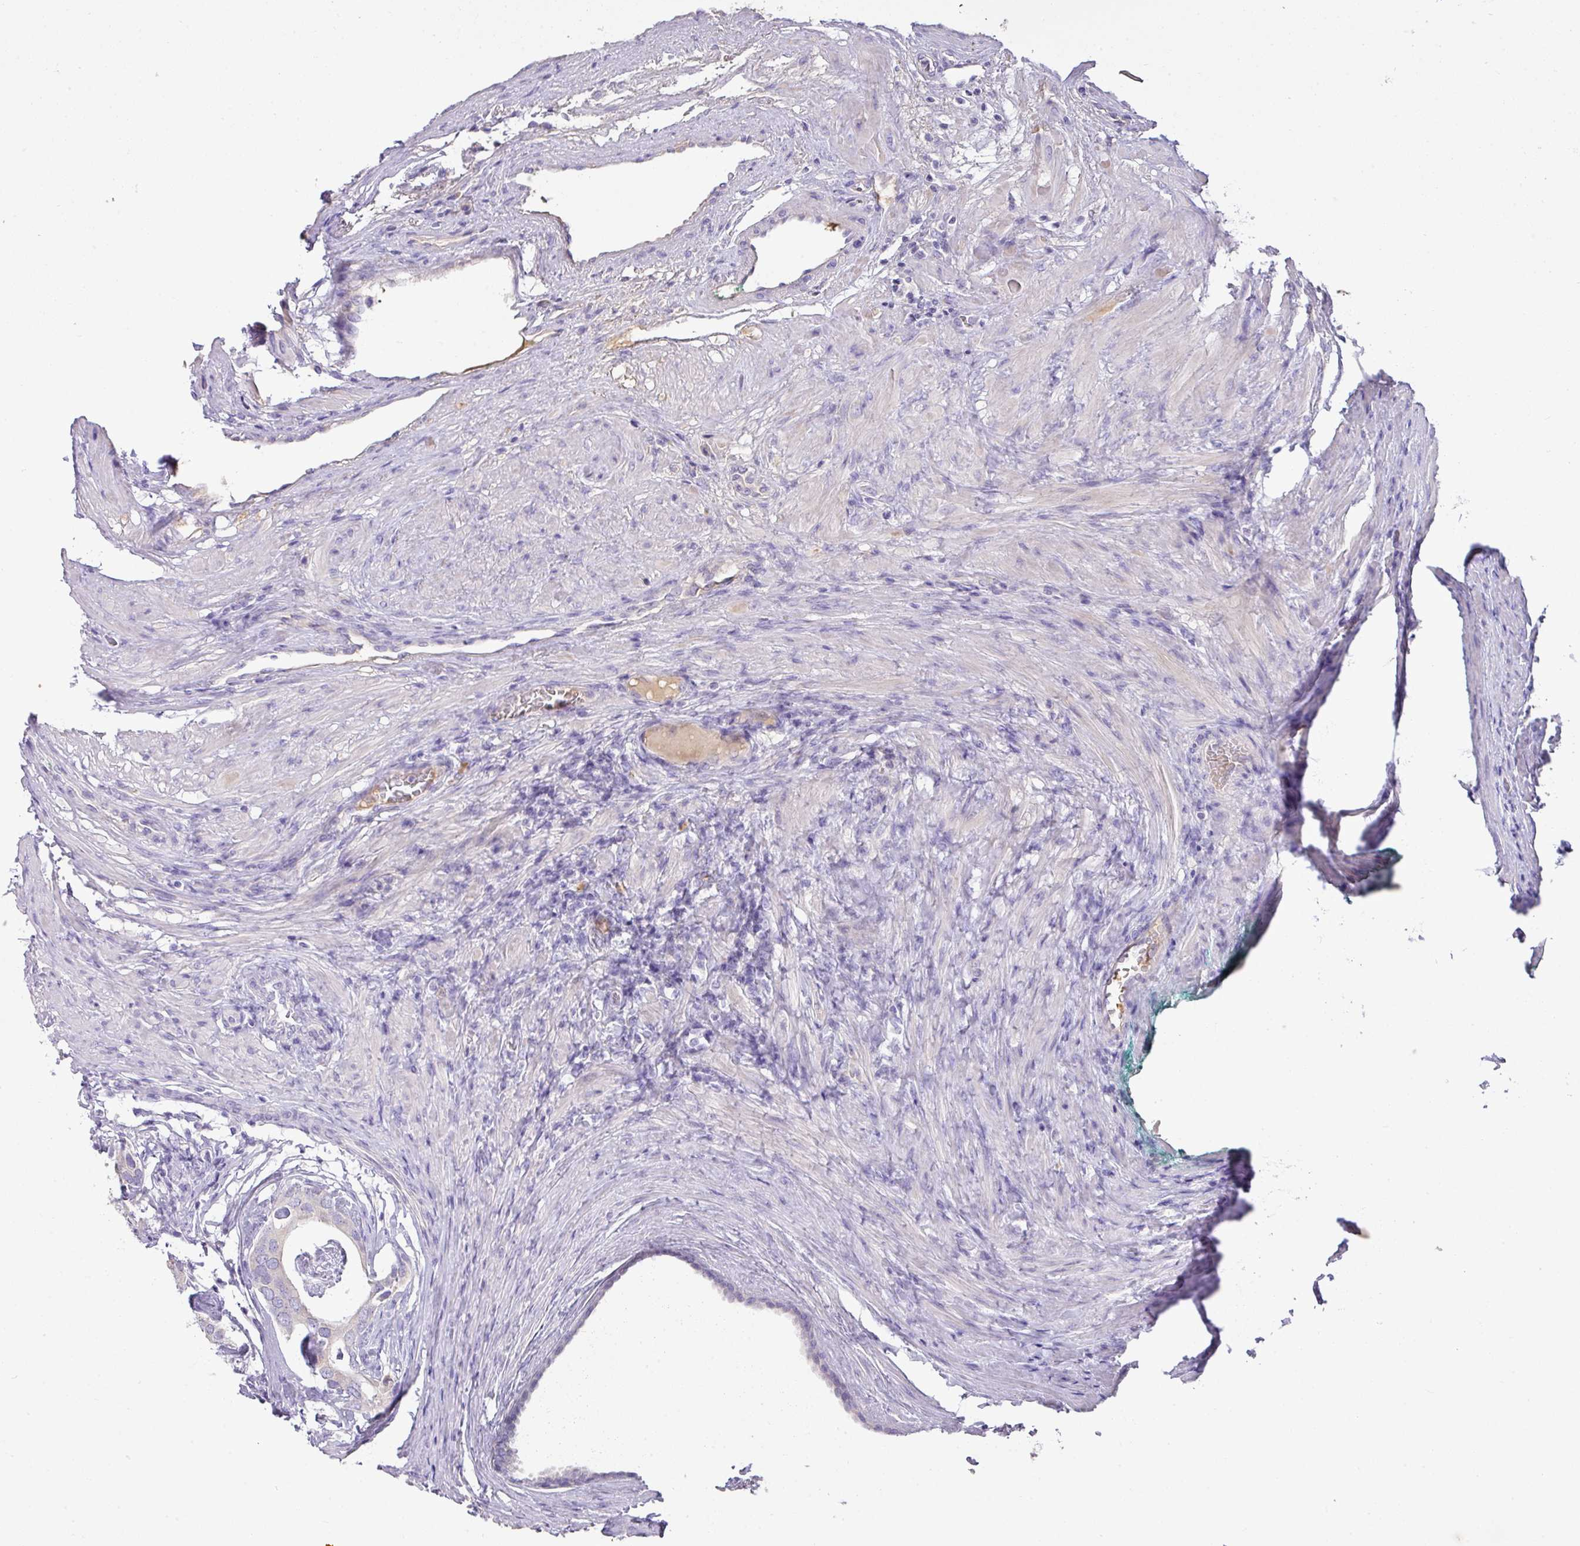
{"staining": {"intensity": "negative", "quantity": "none", "location": "none"}, "tissue": "prostate cancer", "cell_type": "Tumor cells", "image_type": "cancer", "snomed": [{"axis": "morphology", "description": "Adenocarcinoma, Low grade"}, {"axis": "topography", "description": "Prostate"}], "caption": "Tumor cells show no significant expression in prostate cancer.", "gene": "OR6C6", "patient": {"sex": "male", "age": 71}}